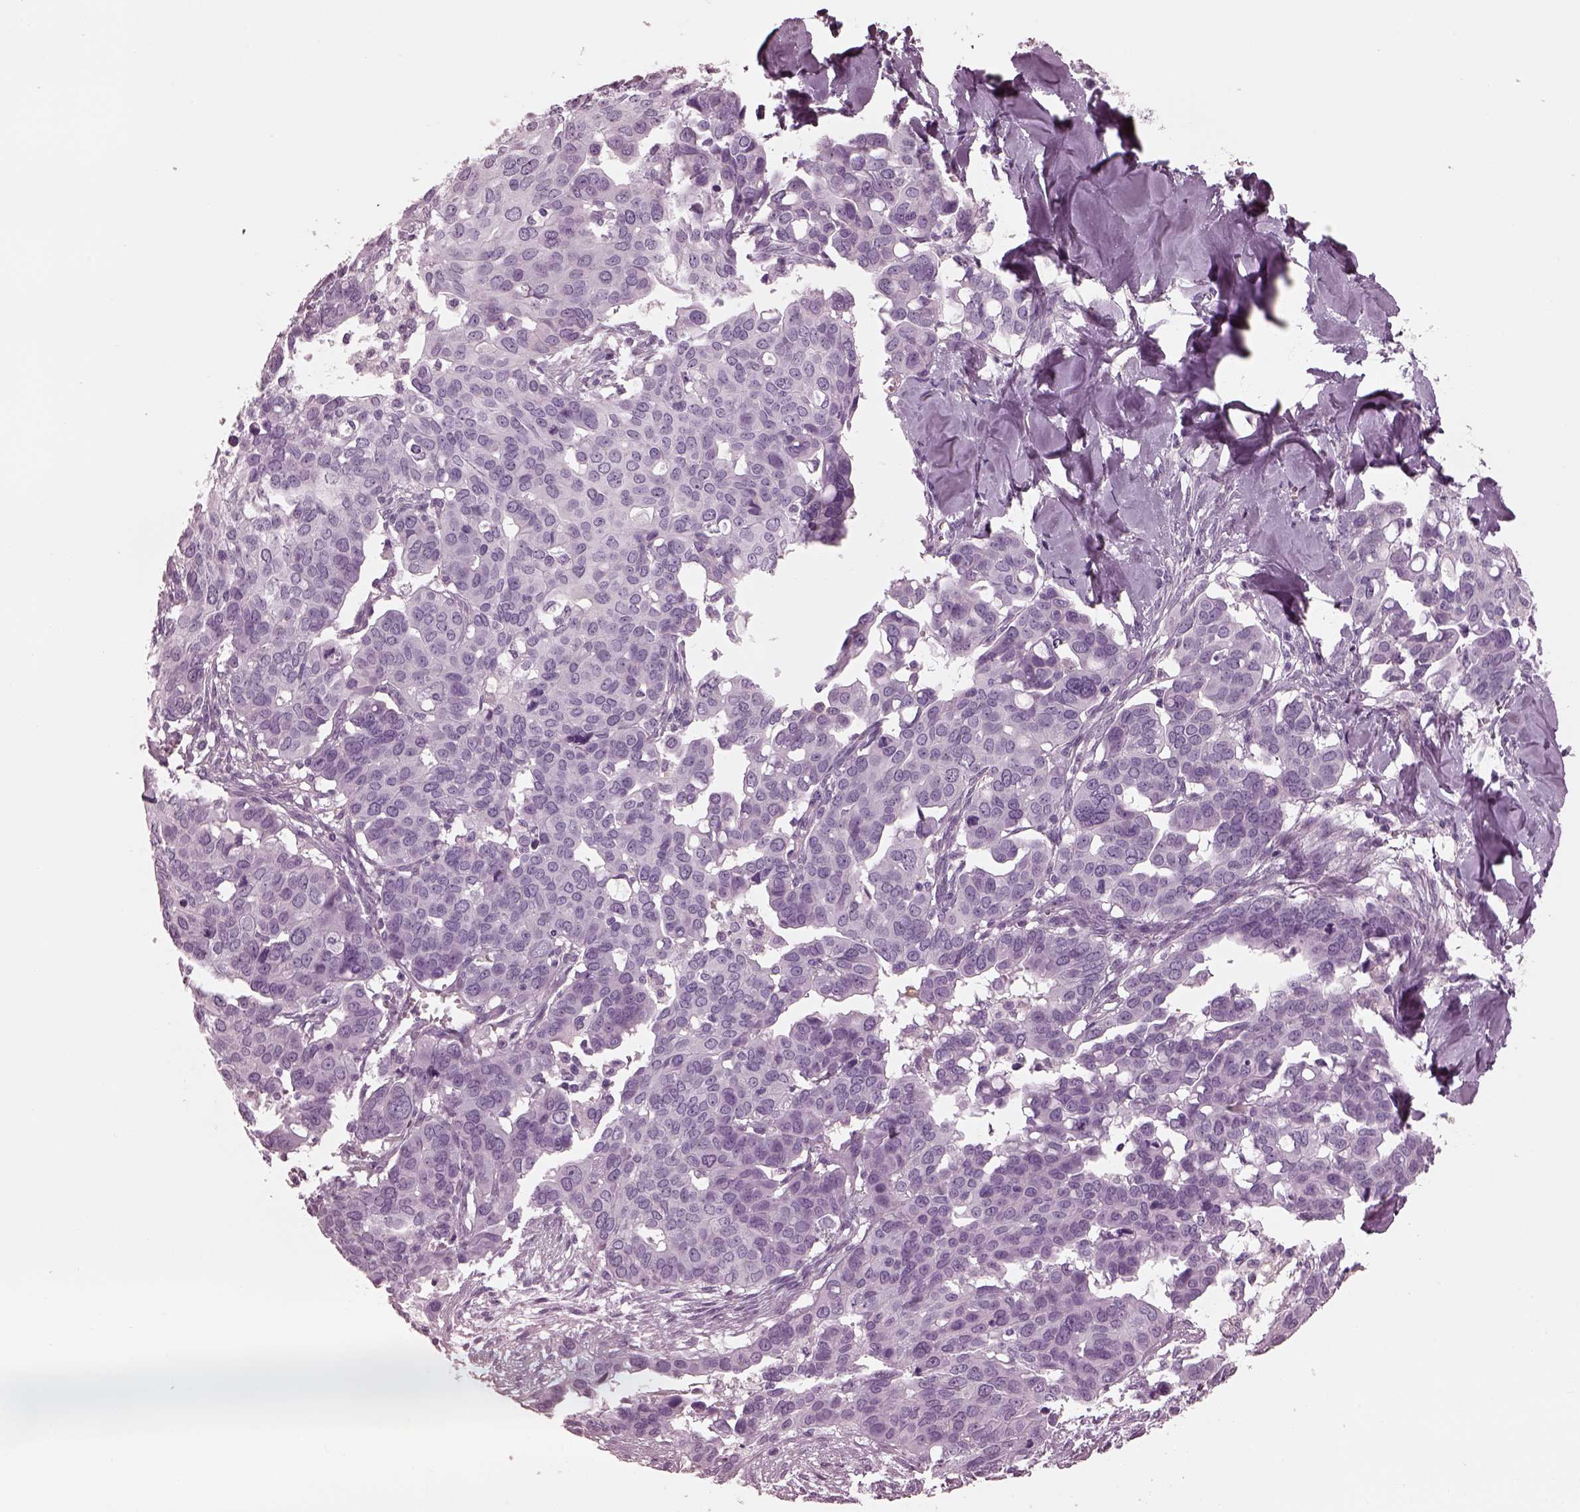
{"staining": {"intensity": "negative", "quantity": "none", "location": "none"}, "tissue": "ovarian cancer", "cell_type": "Tumor cells", "image_type": "cancer", "snomed": [{"axis": "morphology", "description": "Carcinoma, endometroid"}, {"axis": "topography", "description": "Ovary"}], "caption": "Immunohistochemical staining of human ovarian cancer displays no significant expression in tumor cells. (DAB (3,3'-diaminobenzidine) immunohistochemistry visualized using brightfield microscopy, high magnification).", "gene": "CGA", "patient": {"sex": "female", "age": 78}}